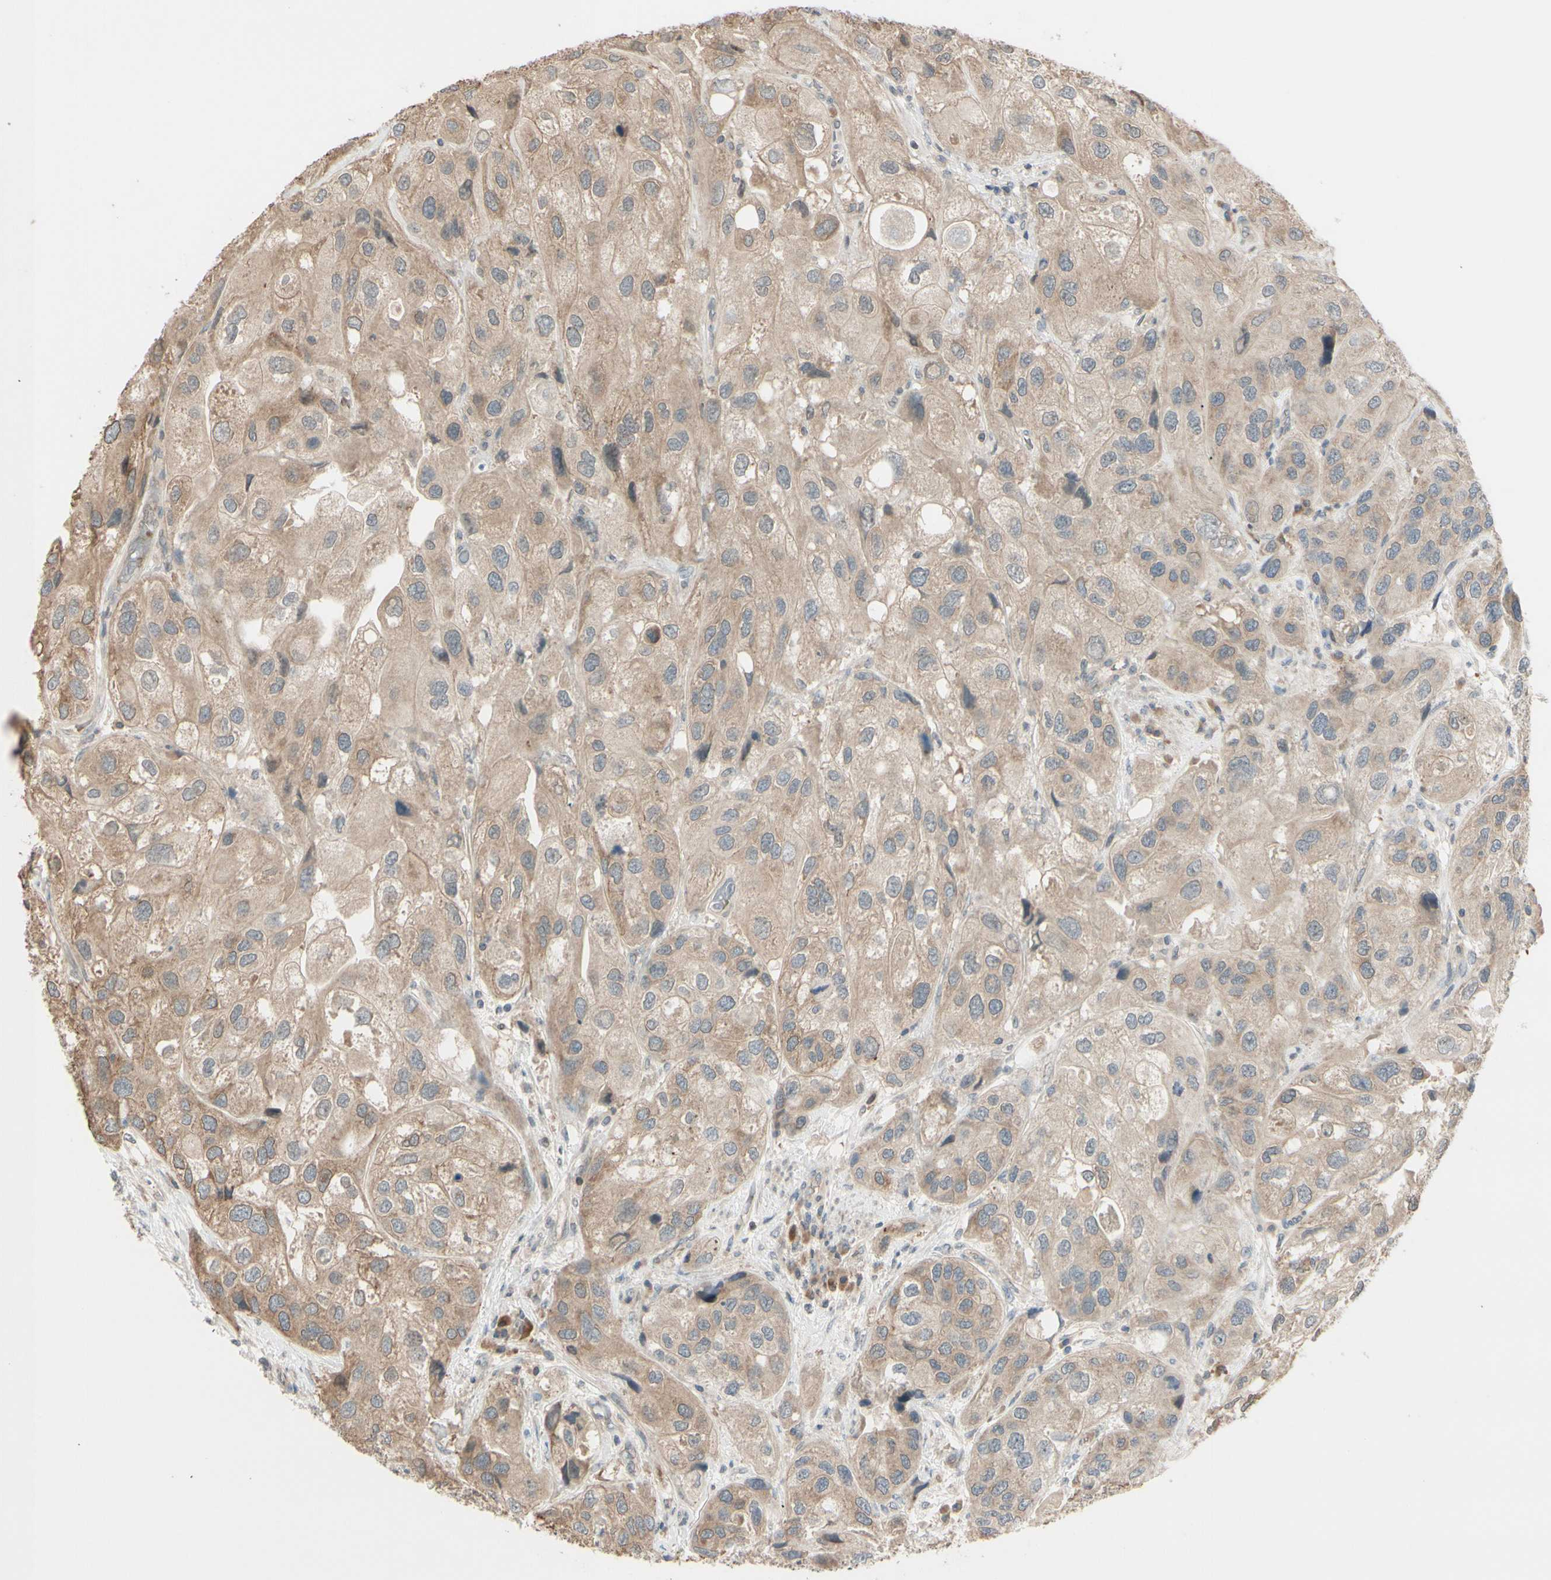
{"staining": {"intensity": "weak", "quantity": ">75%", "location": "cytoplasmic/membranous"}, "tissue": "urothelial cancer", "cell_type": "Tumor cells", "image_type": "cancer", "snomed": [{"axis": "morphology", "description": "Urothelial carcinoma, High grade"}, {"axis": "topography", "description": "Urinary bladder"}], "caption": "Urothelial carcinoma (high-grade) stained with a protein marker displays weak staining in tumor cells.", "gene": "FGF10", "patient": {"sex": "female", "age": 64}}